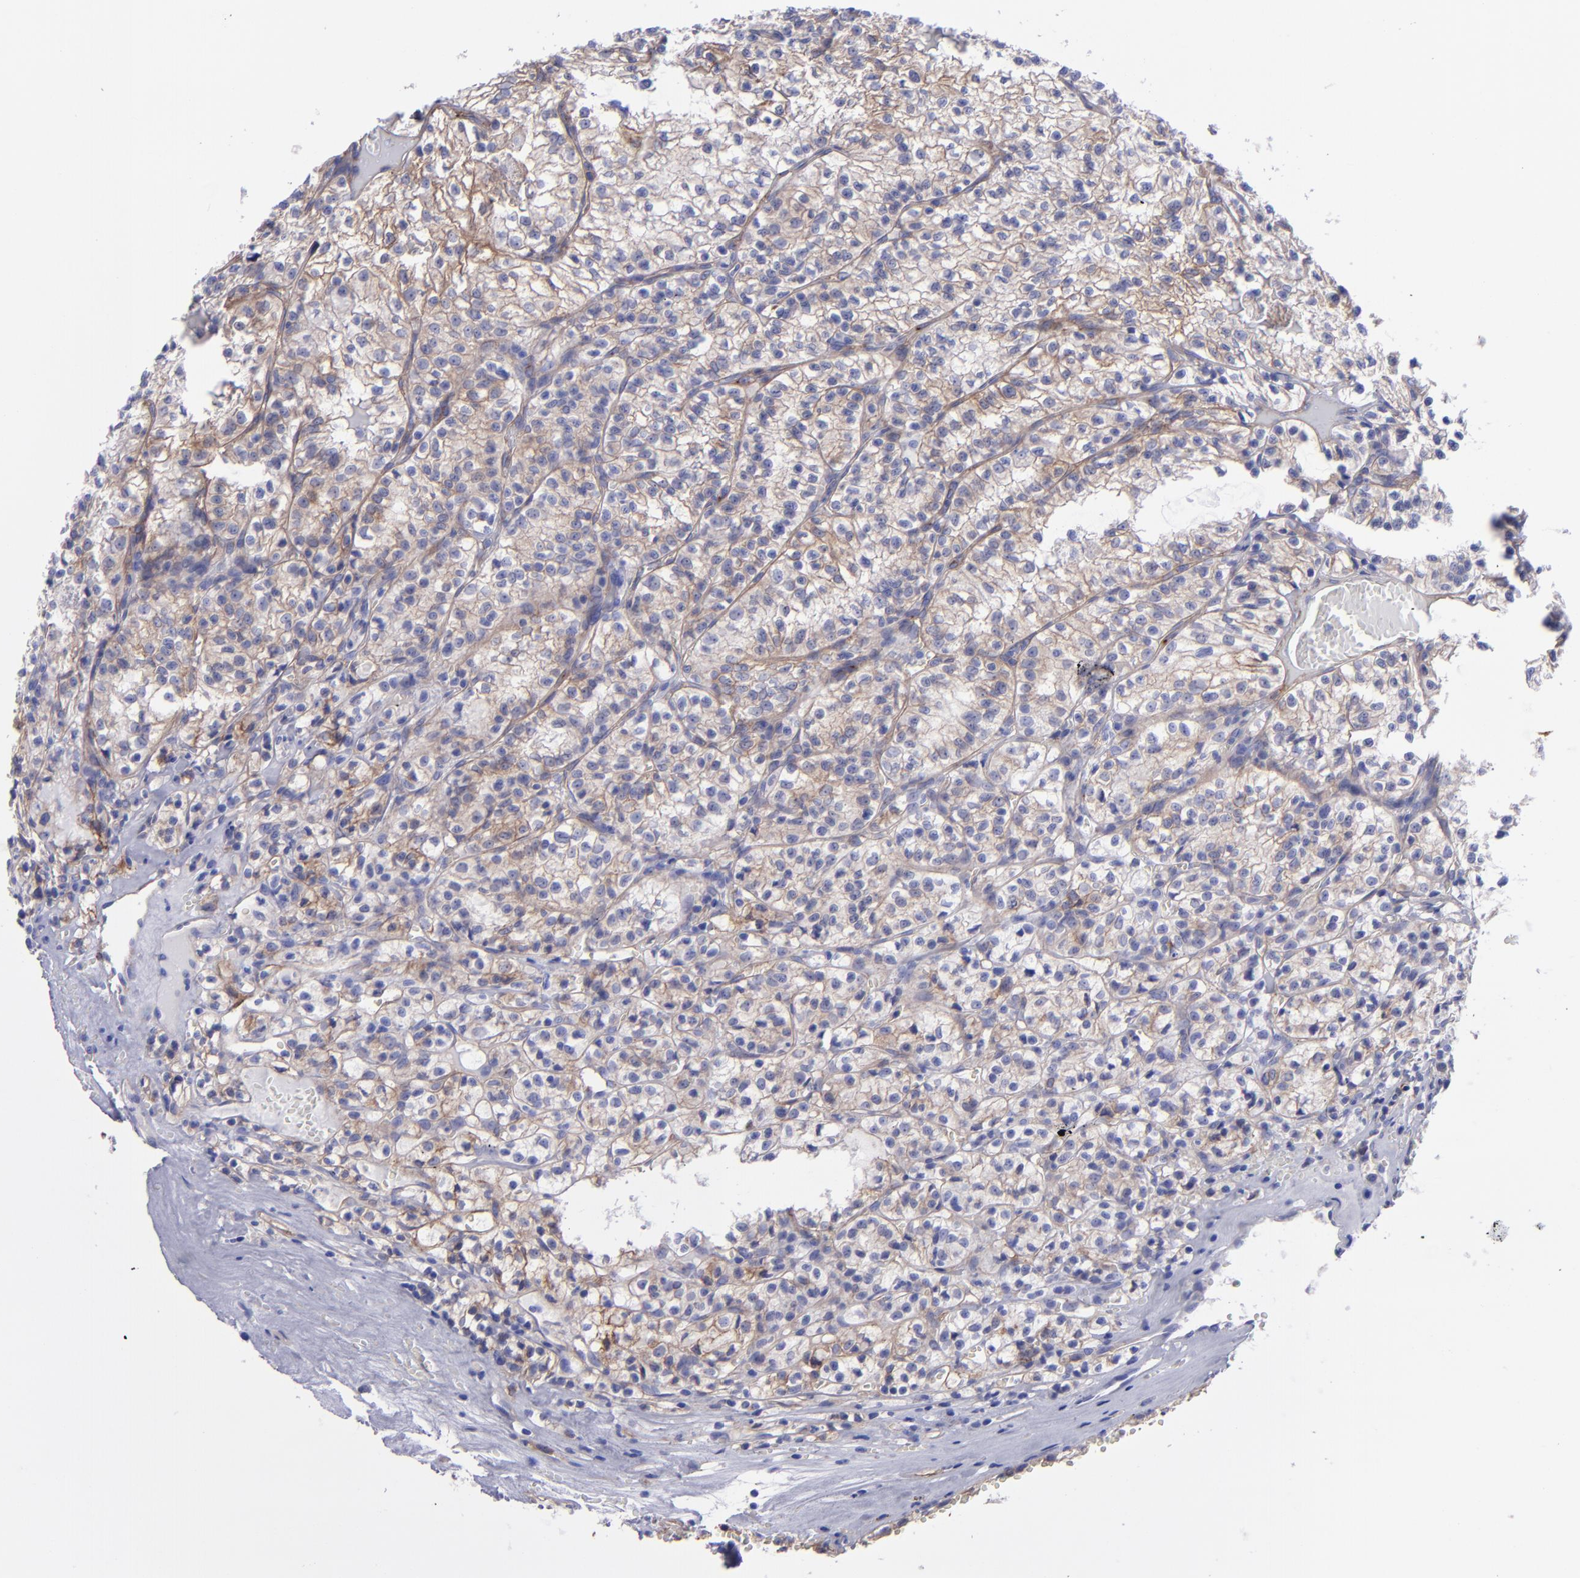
{"staining": {"intensity": "moderate", "quantity": "<25%", "location": "cytoplasmic/membranous"}, "tissue": "renal cancer", "cell_type": "Tumor cells", "image_type": "cancer", "snomed": [{"axis": "morphology", "description": "Adenocarcinoma, NOS"}, {"axis": "topography", "description": "Kidney"}], "caption": "Renal cancer was stained to show a protein in brown. There is low levels of moderate cytoplasmic/membranous positivity in about <25% of tumor cells. Nuclei are stained in blue.", "gene": "ITGAV", "patient": {"sex": "male", "age": 61}}